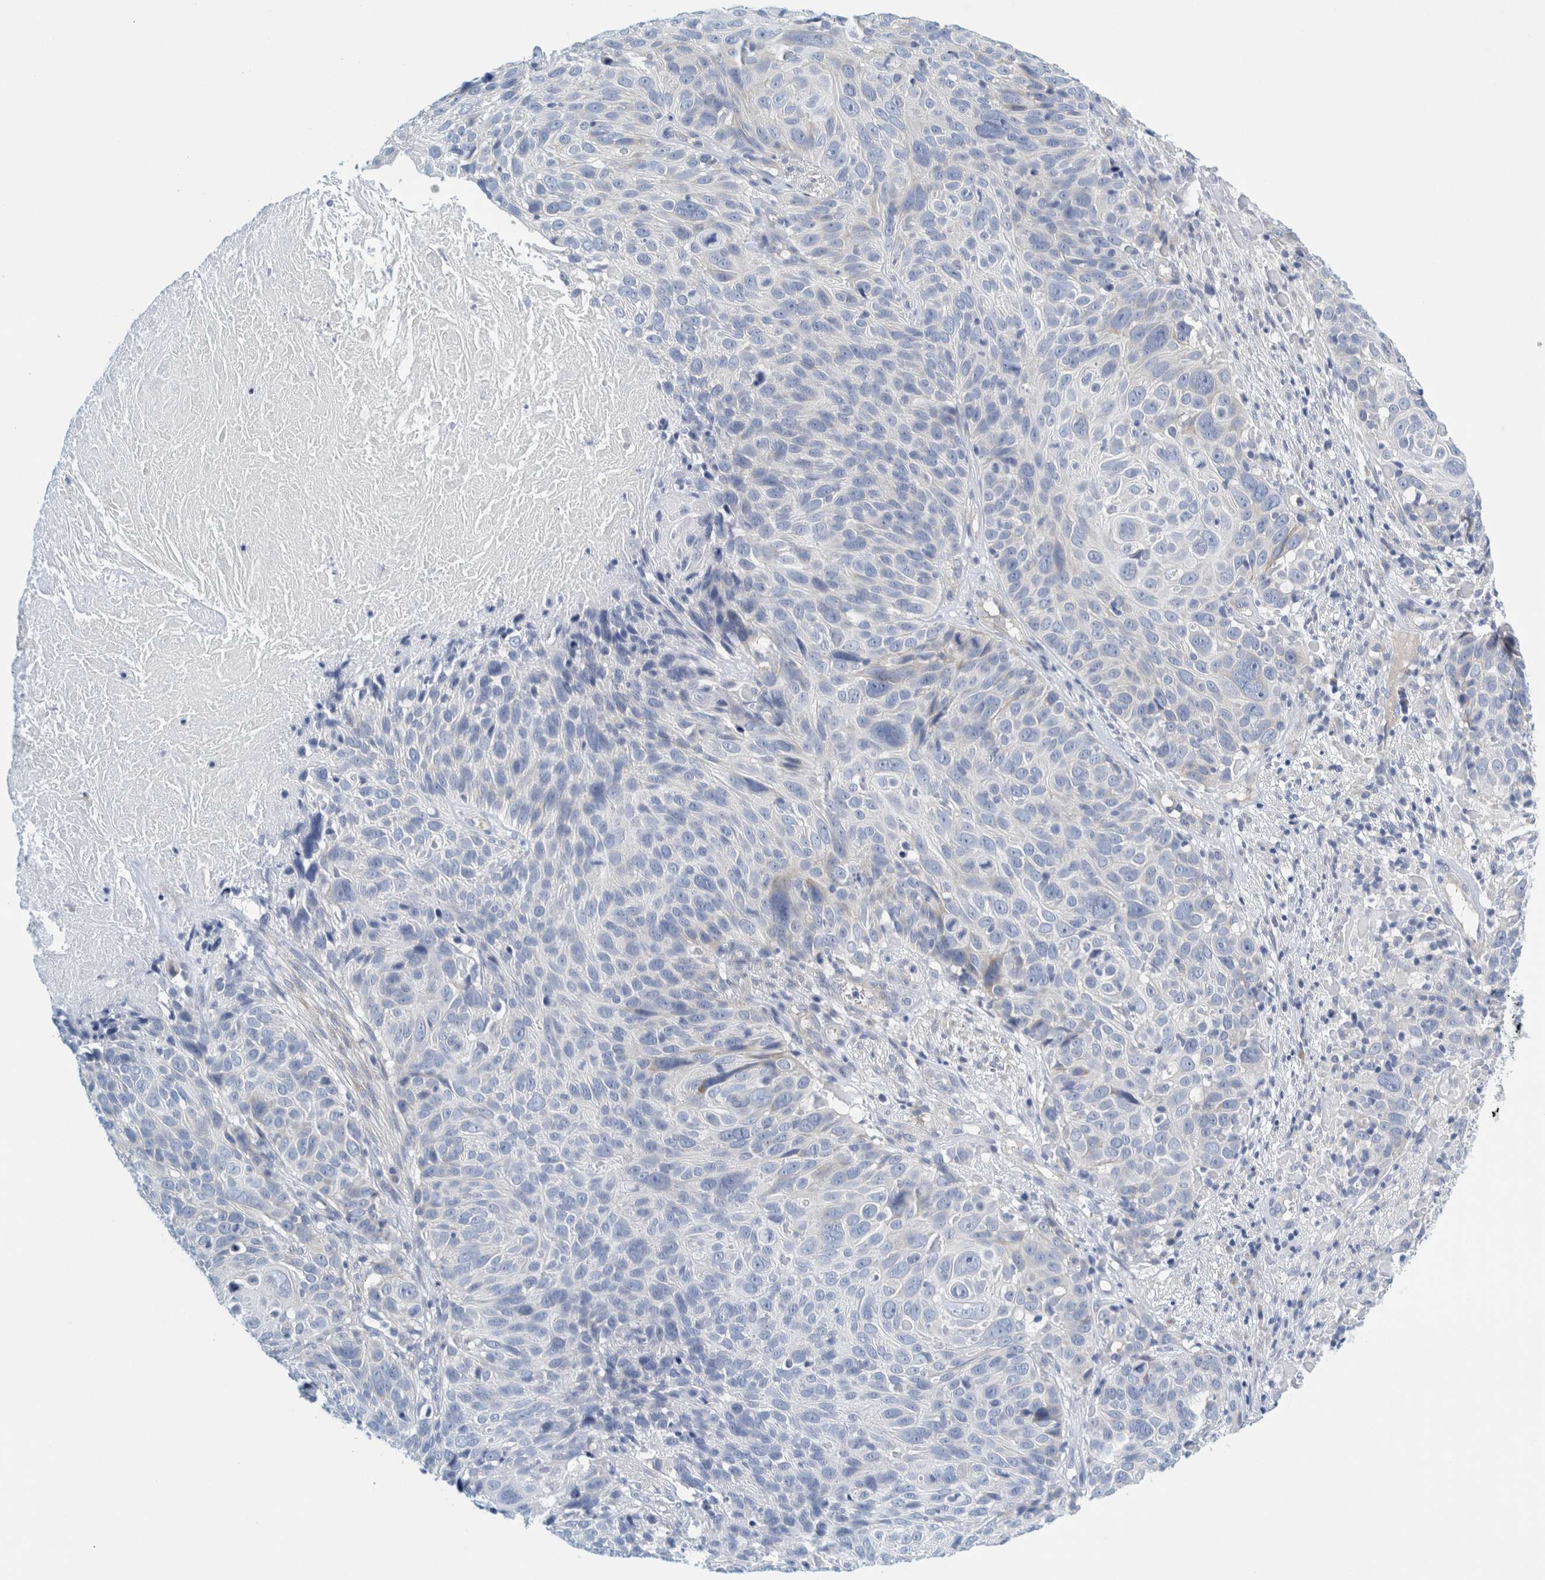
{"staining": {"intensity": "negative", "quantity": "none", "location": "none"}, "tissue": "cervical cancer", "cell_type": "Tumor cells", "image_type": "cancer", "snomed": [{"axis": "morphology", "description": "Squamous cell carcinoma, NOS"}, {"axis": "topography", "description": "Cervix"}], "caption": "This is an IHC image of squamous cell carcinoma (cervical). There is no staining in tumor cells.", "gene": "ZNF324B", "patient": {"sex": "female", "age": 74}}